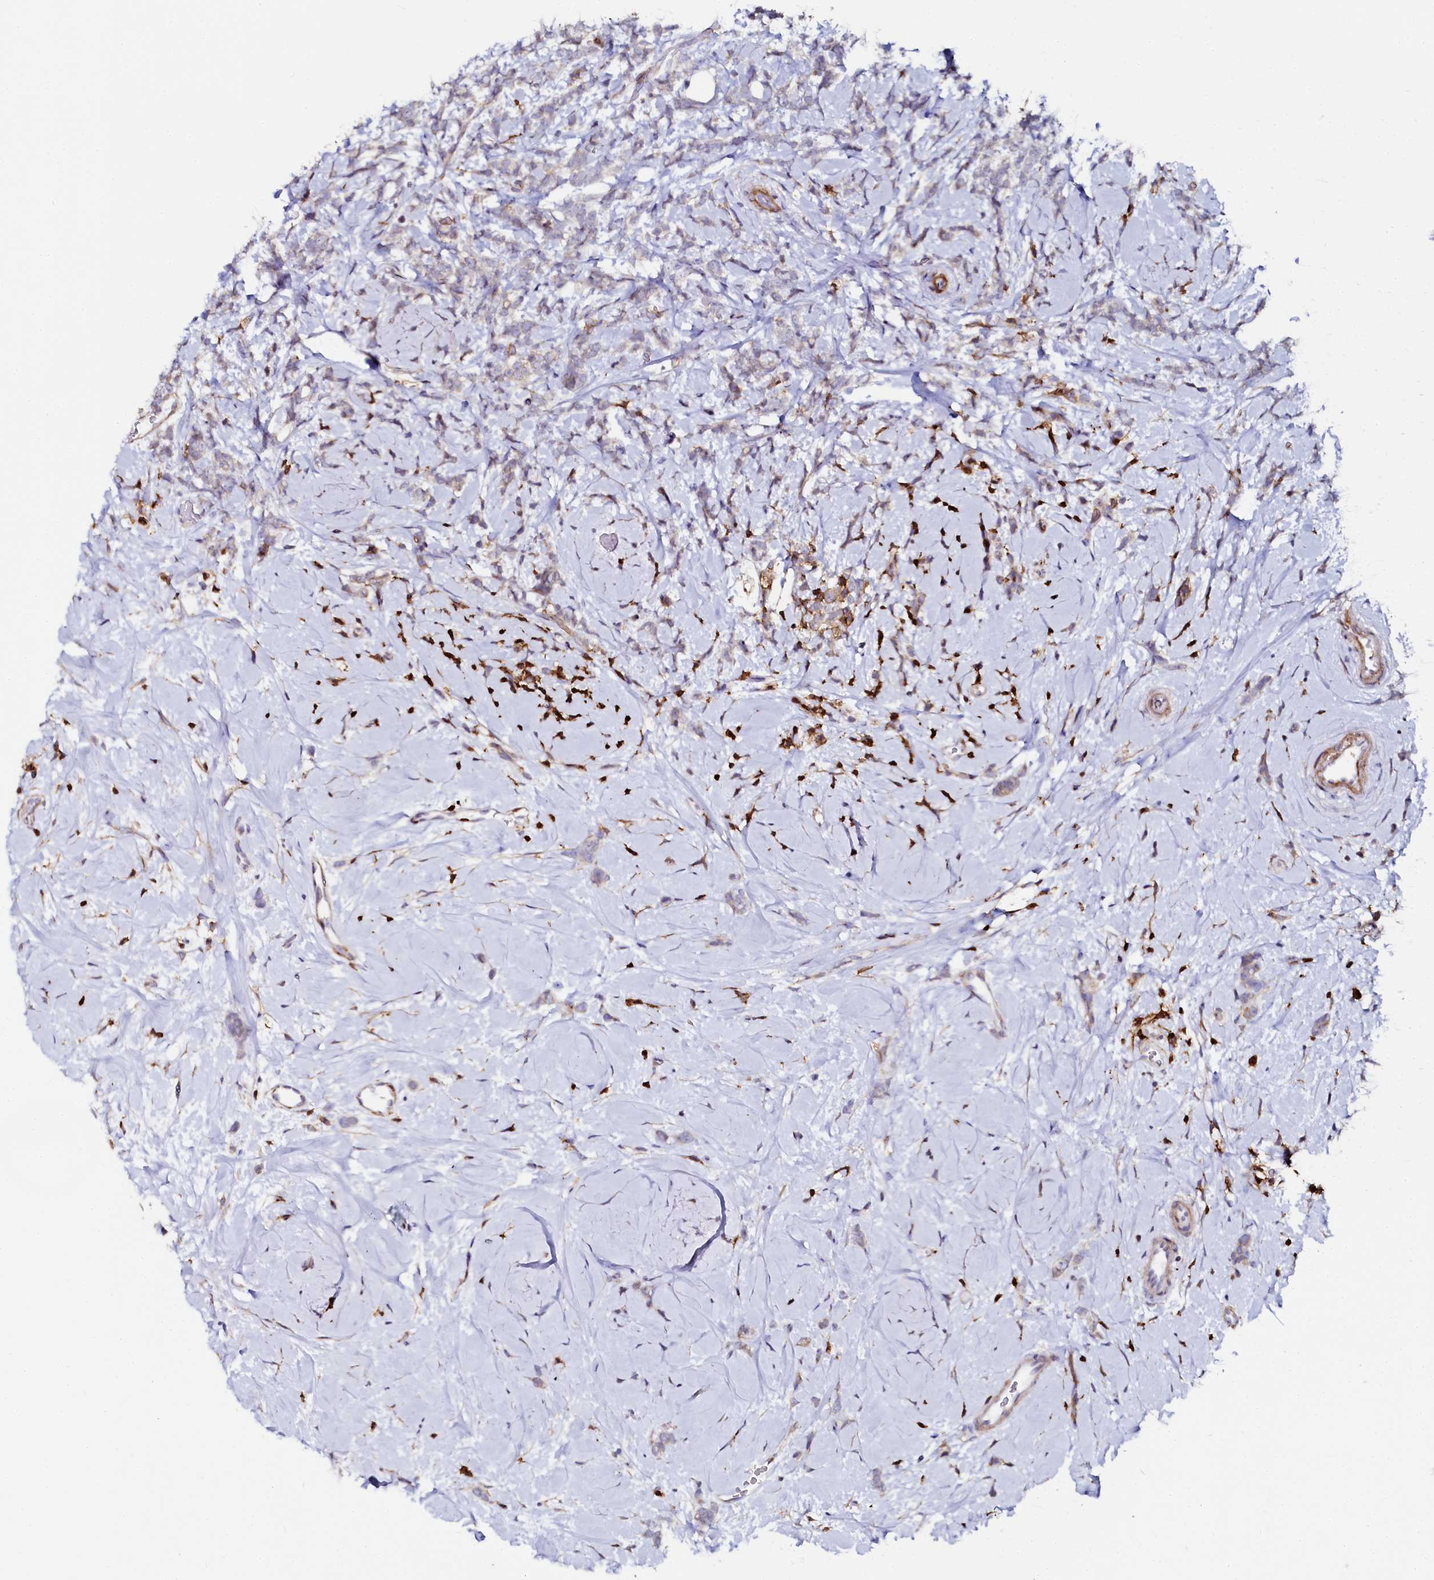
{"staining": {"intensity": "negative", "quantity": "none", "location": "none"}, "tissue": "breast cancer", "cell_type": "Tumor cells", "image_type": "cancer", "snomed": [{"axis": "morphology", "description": "Lobular carcinoma"}, {"axis": "topography", "description": "Breast"}], "caption": "Immunohistochemical staining of human breast cancer (lobular carcinoma) shows no significant positivity in tumor cells. (DAB (3,3'-diaminobenzidine) immunohistochemistry (IHC) with hematoxylin counter stain).", "gene": "AAAS", "patient": {"sex": "female", "age": 58}}